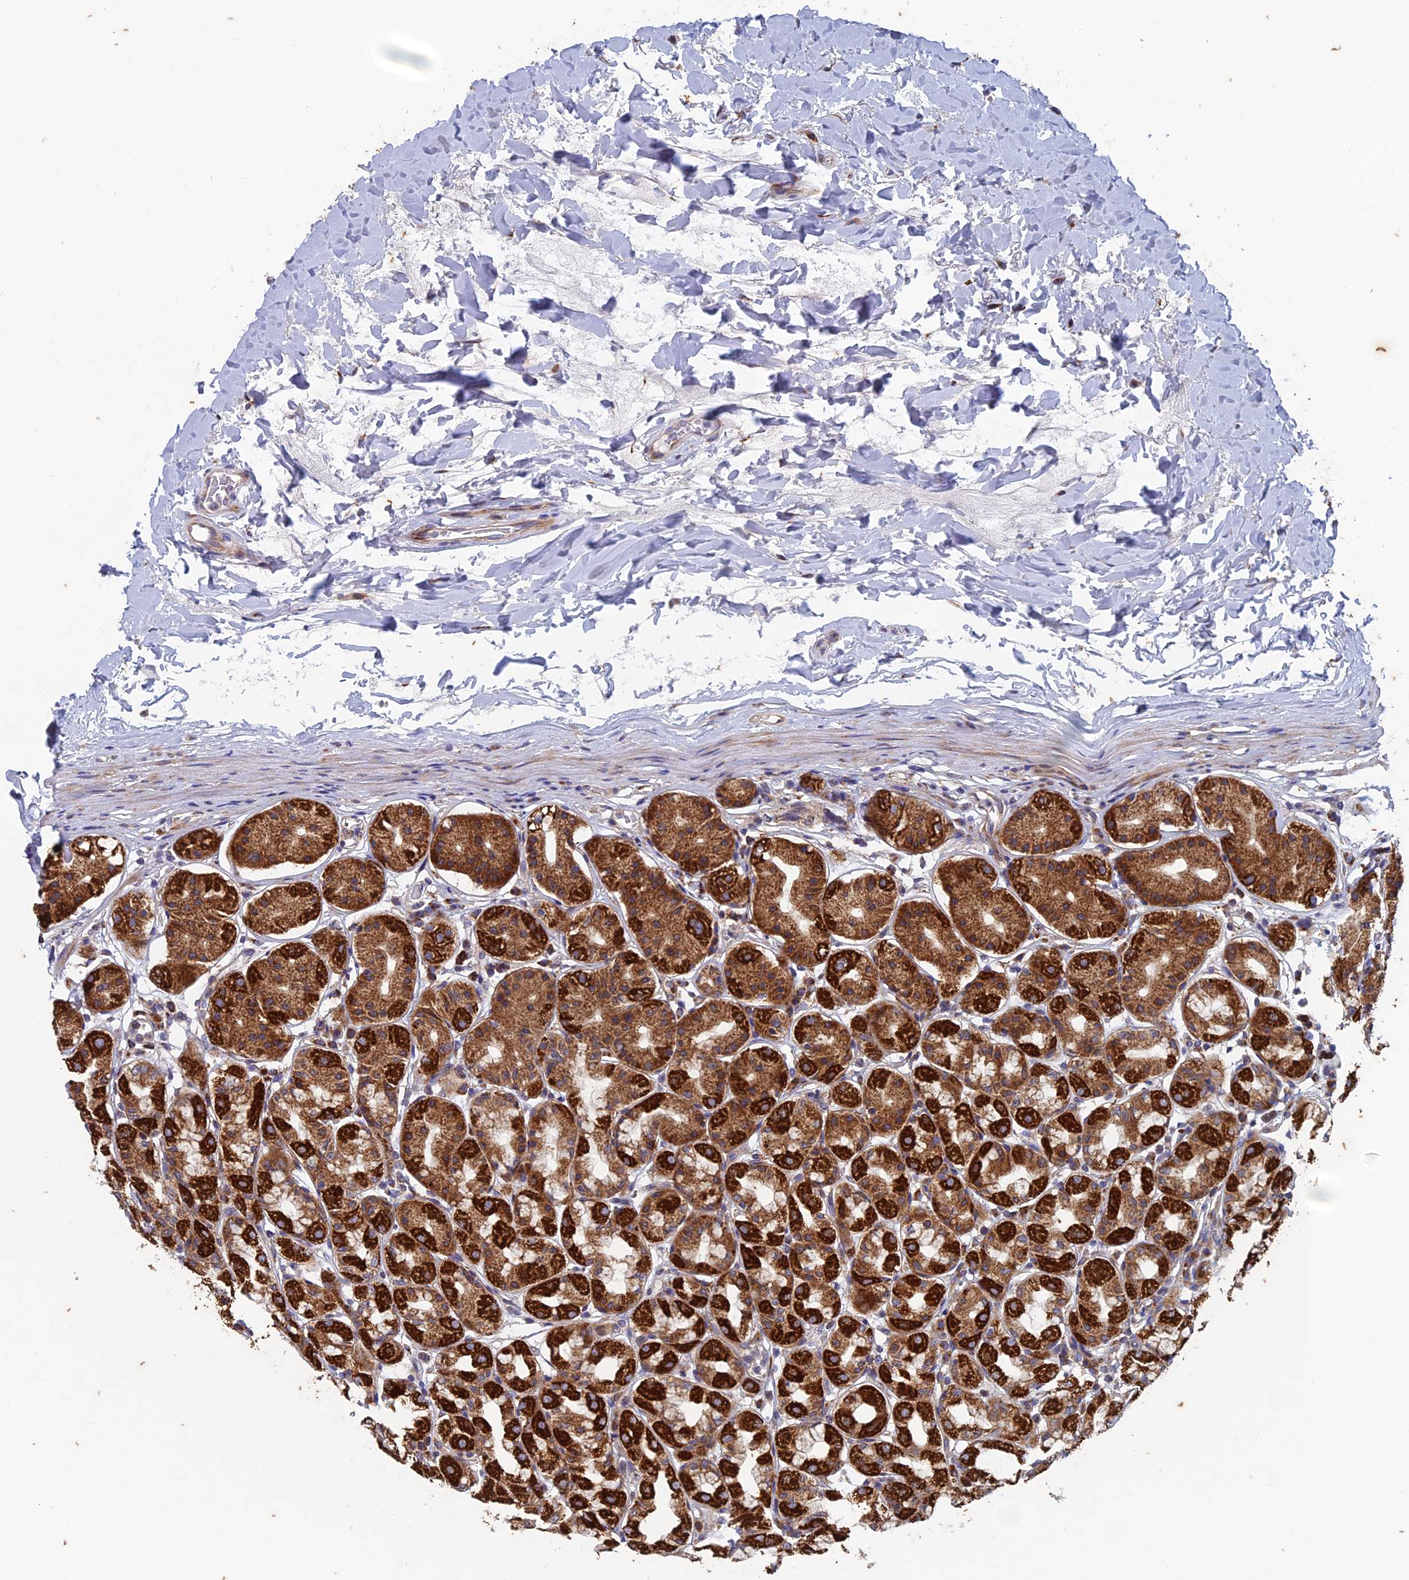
{"staining": {"intensity": "strong", "quantity": ">75%", "location": "cytoplasmic/membranous"}, "tissue": "stomach", "cell_type": "Glandular cells", "image_type": "normal", "snomed": [{"axis": "morphology", "description": "Normal tissue, NOS"}, {"axis": "topography", "description": "Stomach"}, {"axis": "topography", "description": "Stomach, lower"}], "caption": "Immunohistochemistry photomicrograph of benign stomach stained for a protein (brown), which exhibits high levels of strong cytoplasmic/membranous staining in approximately >75% of glandular cells.", "gene": "AP4S1", "patient": {"sex": "female", "age": 56}}